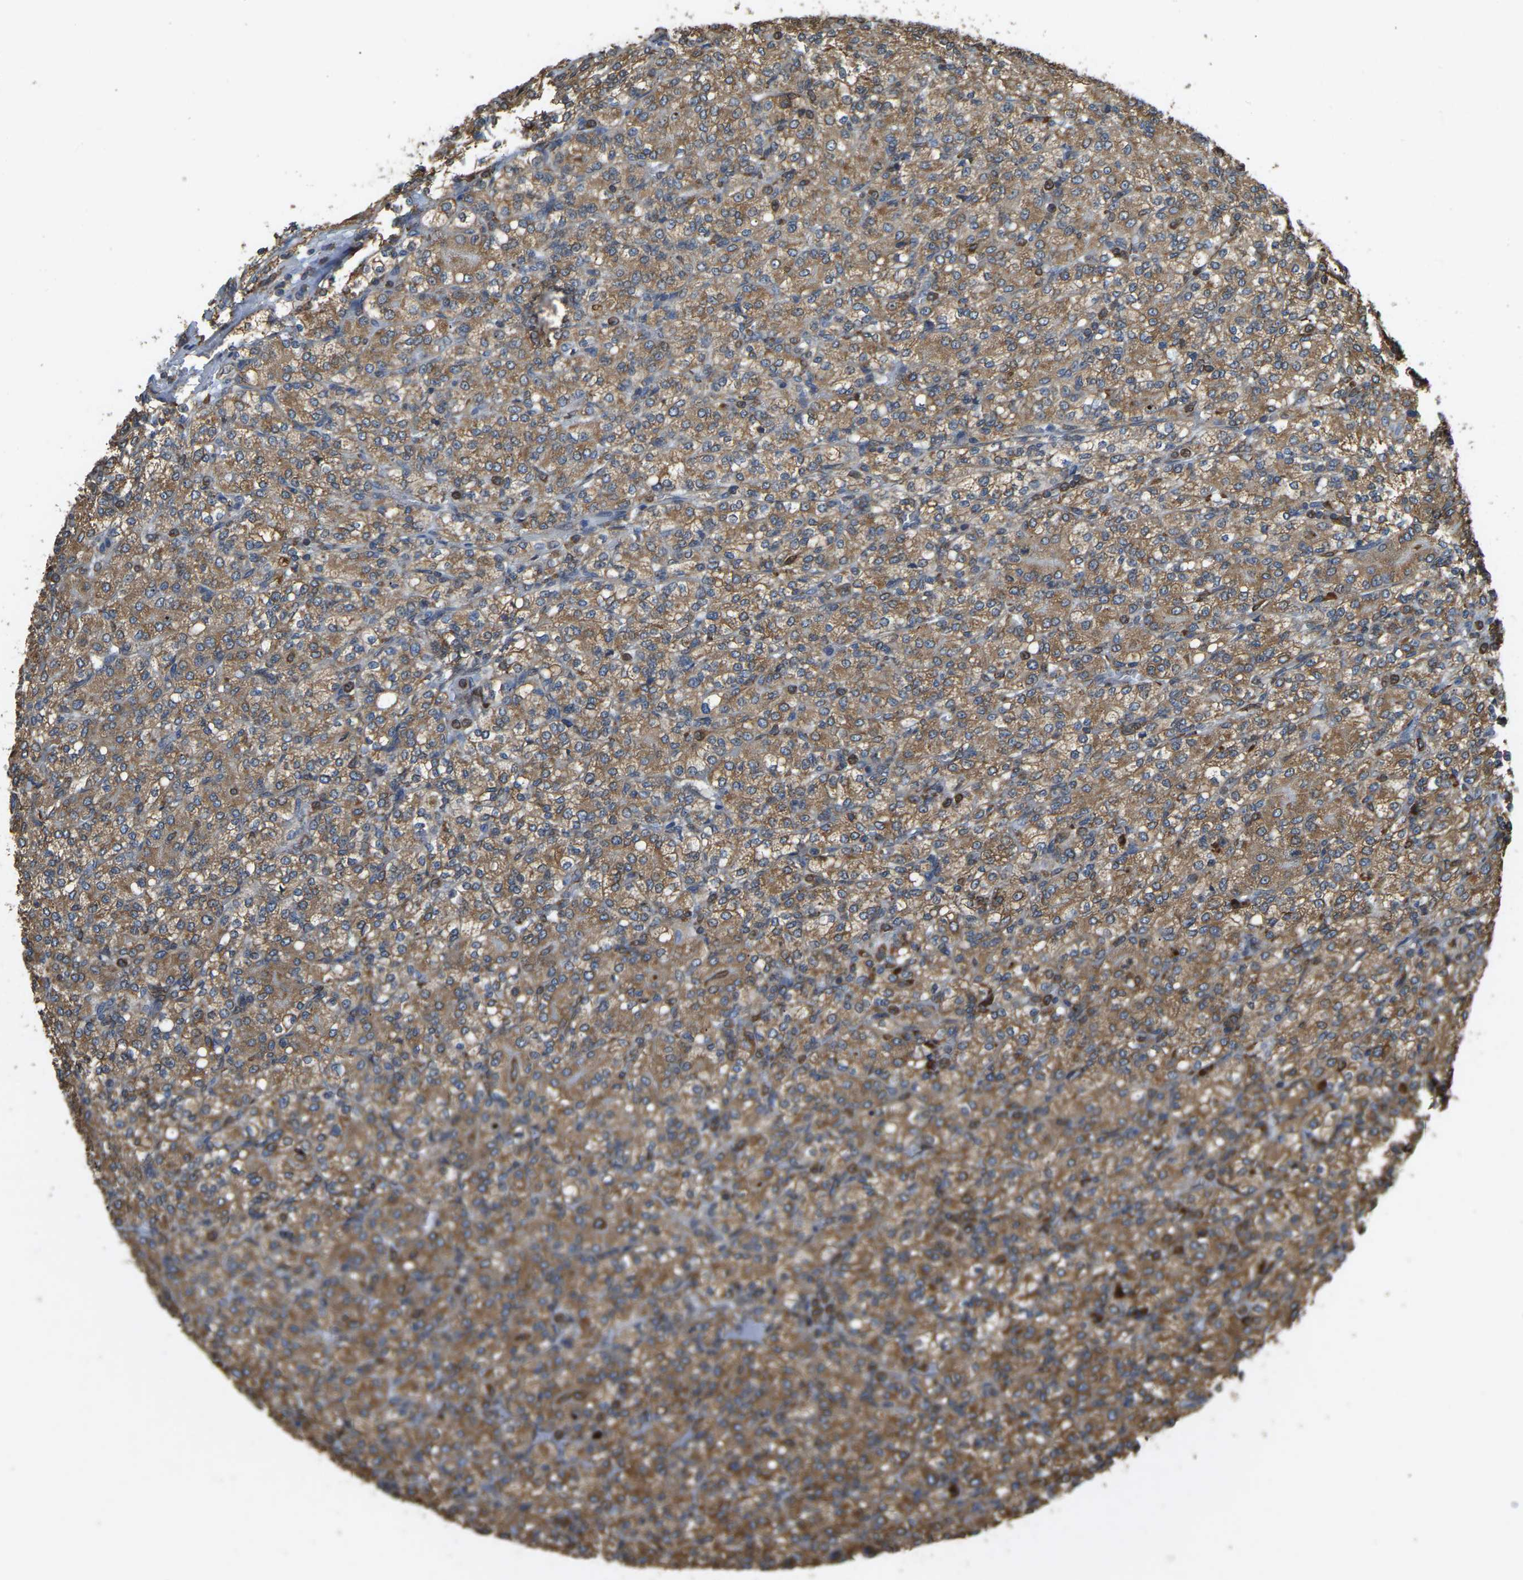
{"staining": {"intensity": "moderate", "quantity": ">75%", "location": "cytoplasmic/membranous"}, "tissue": "renal cancer", "cell_type": "Tumor cells", "image_type": "cancer", "snomed": [{"axis": "morphology", "description": "Adenocarcinoma, NOS"}, {"axis": "topography", "description": "Kidney"}], "caption": "Human renal adenocarcinoma stained with a protein marker shows moderate staining in tumor cells.", "gene": "RNF115", "patient": {"sex": "male", "age": 77}}